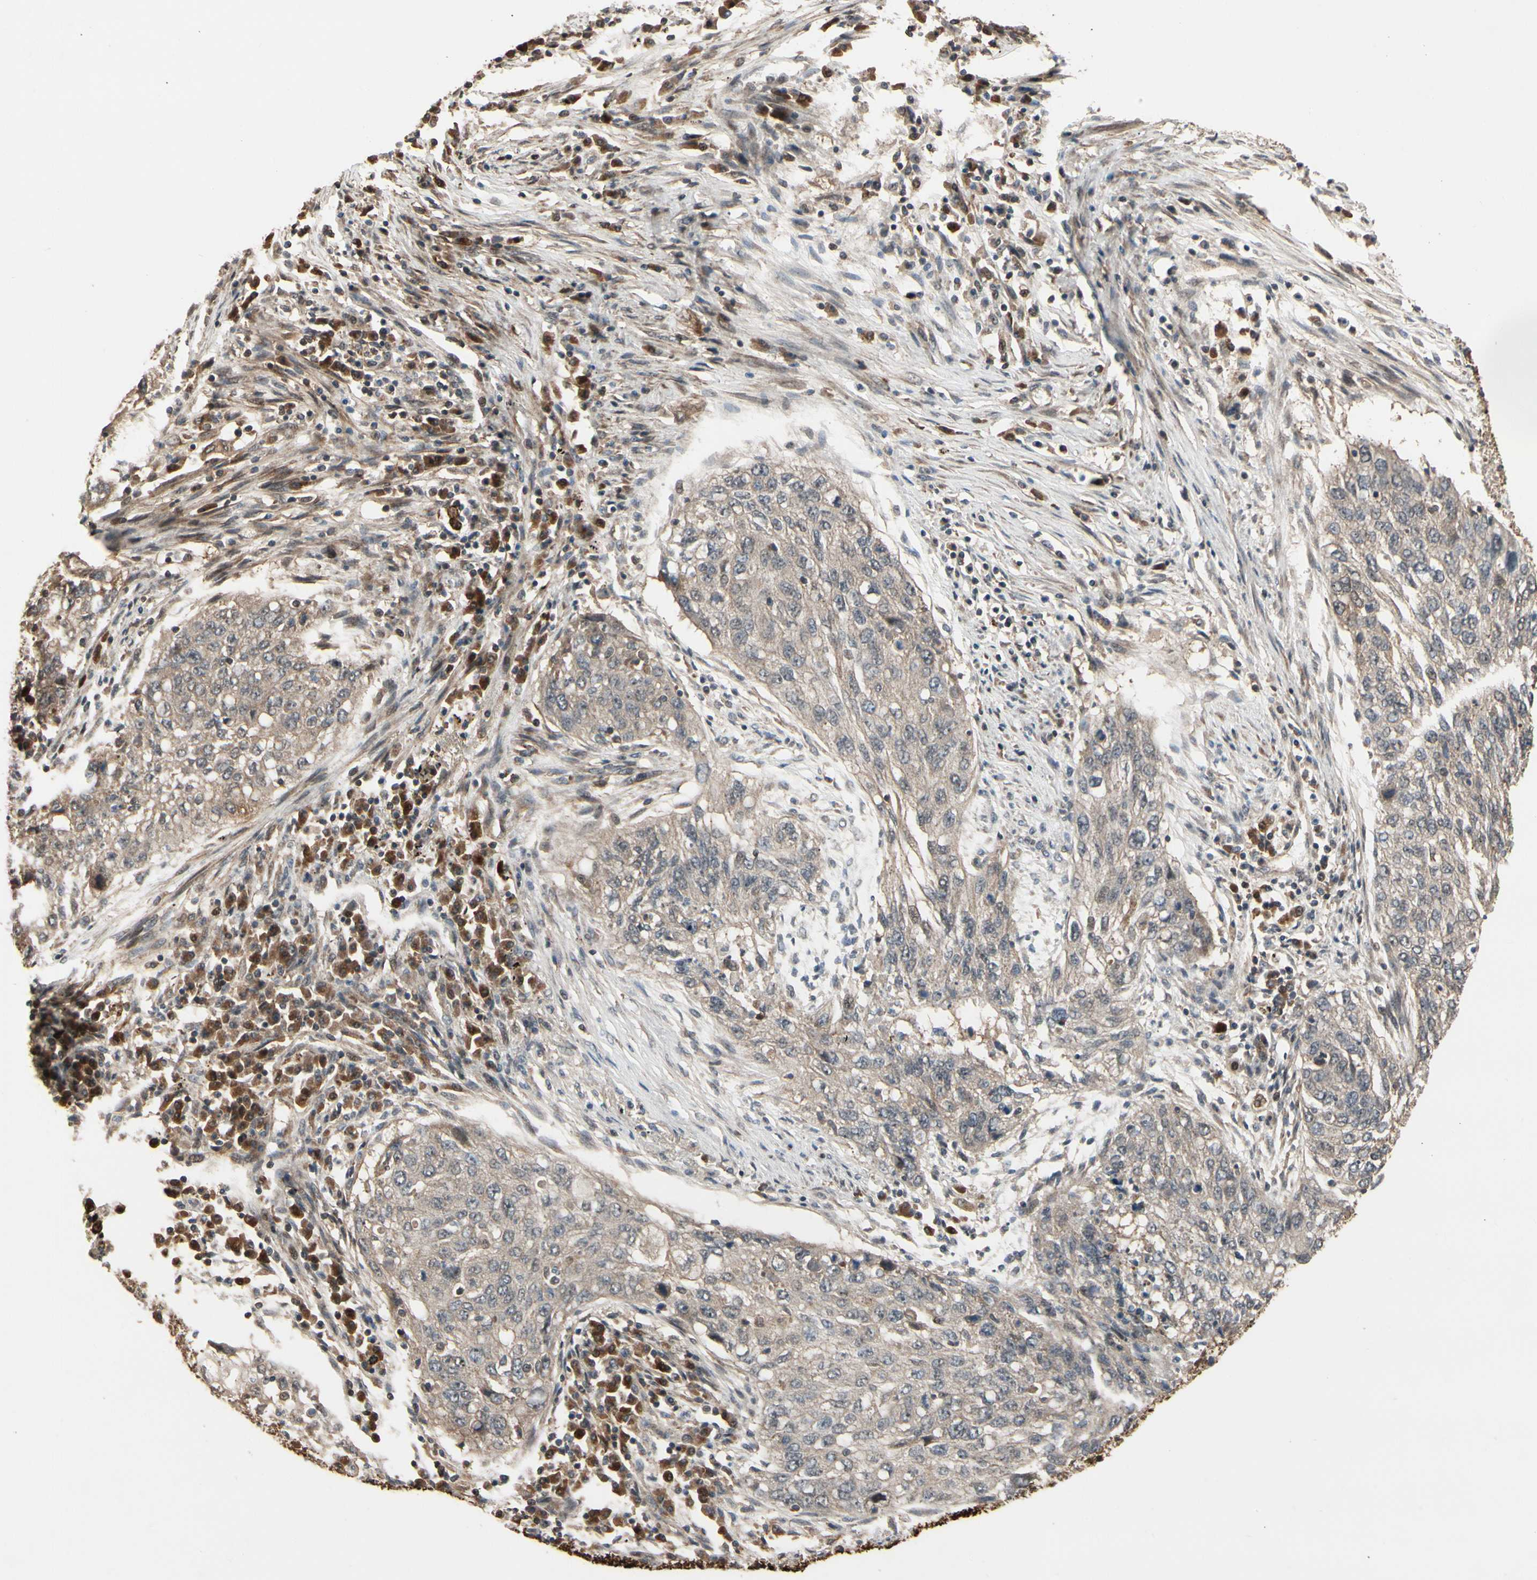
{"staining": {"intensity": "weak", "quantity": ">75%", "location": "cytoplasmic/membranous"}, "tissue": "lung cancer", "cell_type": "Tumor cells", "image_type": "cancer", "snomed": [{"axis": "morphology", "description": "Squamous cell carcinoma, NOS"}, {"axis": "topography", "description": "Lung"}], "caption": "Squamous cell carcinoma (lung) stained with DAB immunohistochemistry (IHC) exhibits low levels of weak cytoplasmic/membranous positivity in about >75% of tumor cells.", "gene": "CSF1R", "patient": {"sex": "female", "age": 63}}